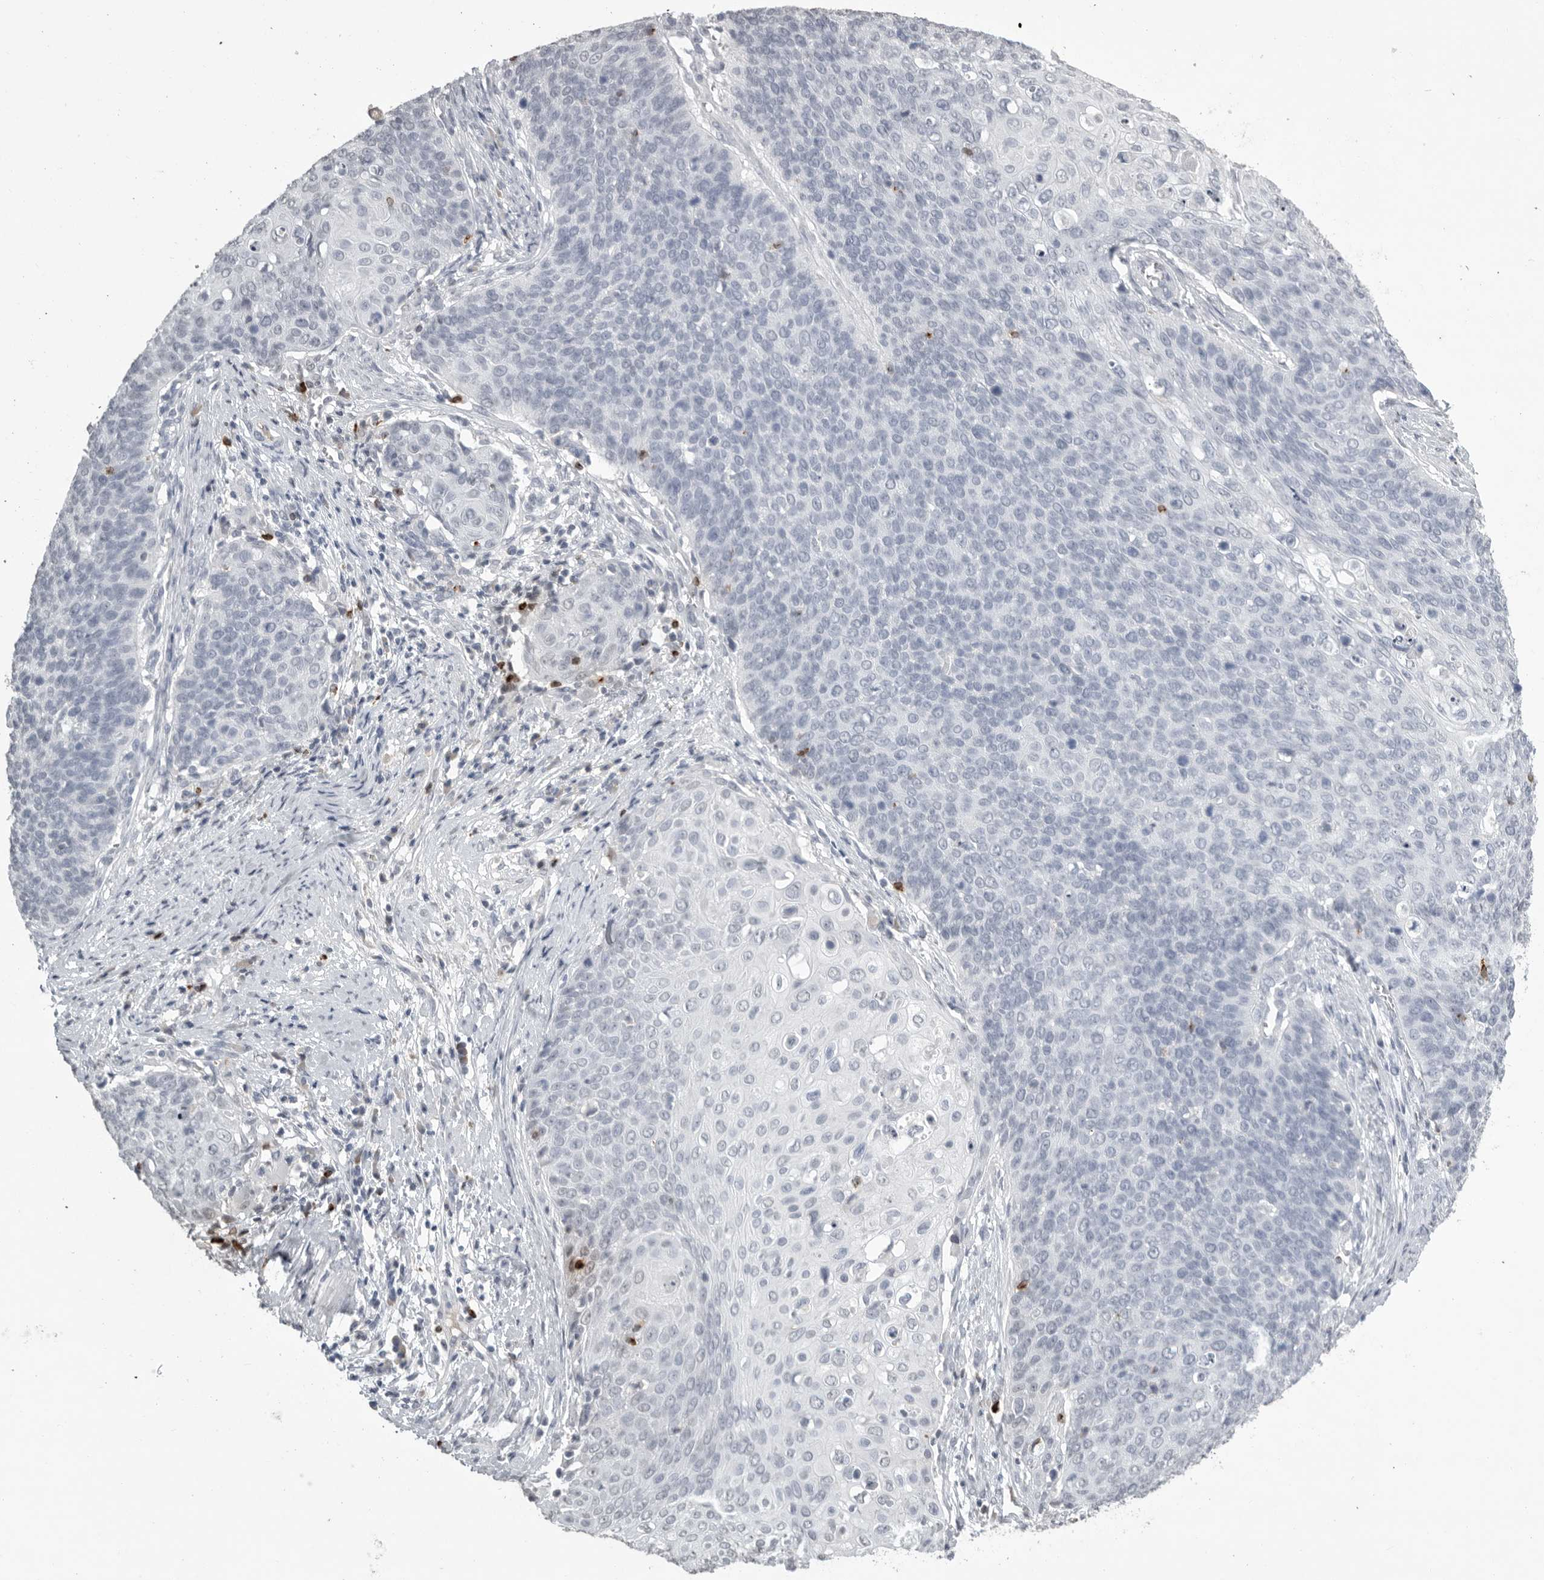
{"staining": {"intensity": "negative", "quantity": "none", "location": "none"}, "tissue": "cervical cancer", "cell_type": "Tumor cells", "image_type": "cancer", "snomed": [{"axis": "morphology", "description": "Squamous cell carcinoma, NOS"}, {"axis": "topography", "description": "Cervix"}], "caption": "Immunohistochemical staining of squamous cell carcinoma (cervical) reveals no significant staining in tumor cells.", "gene": "GNLY", "patient": {"sex": "female", "age": 39}}